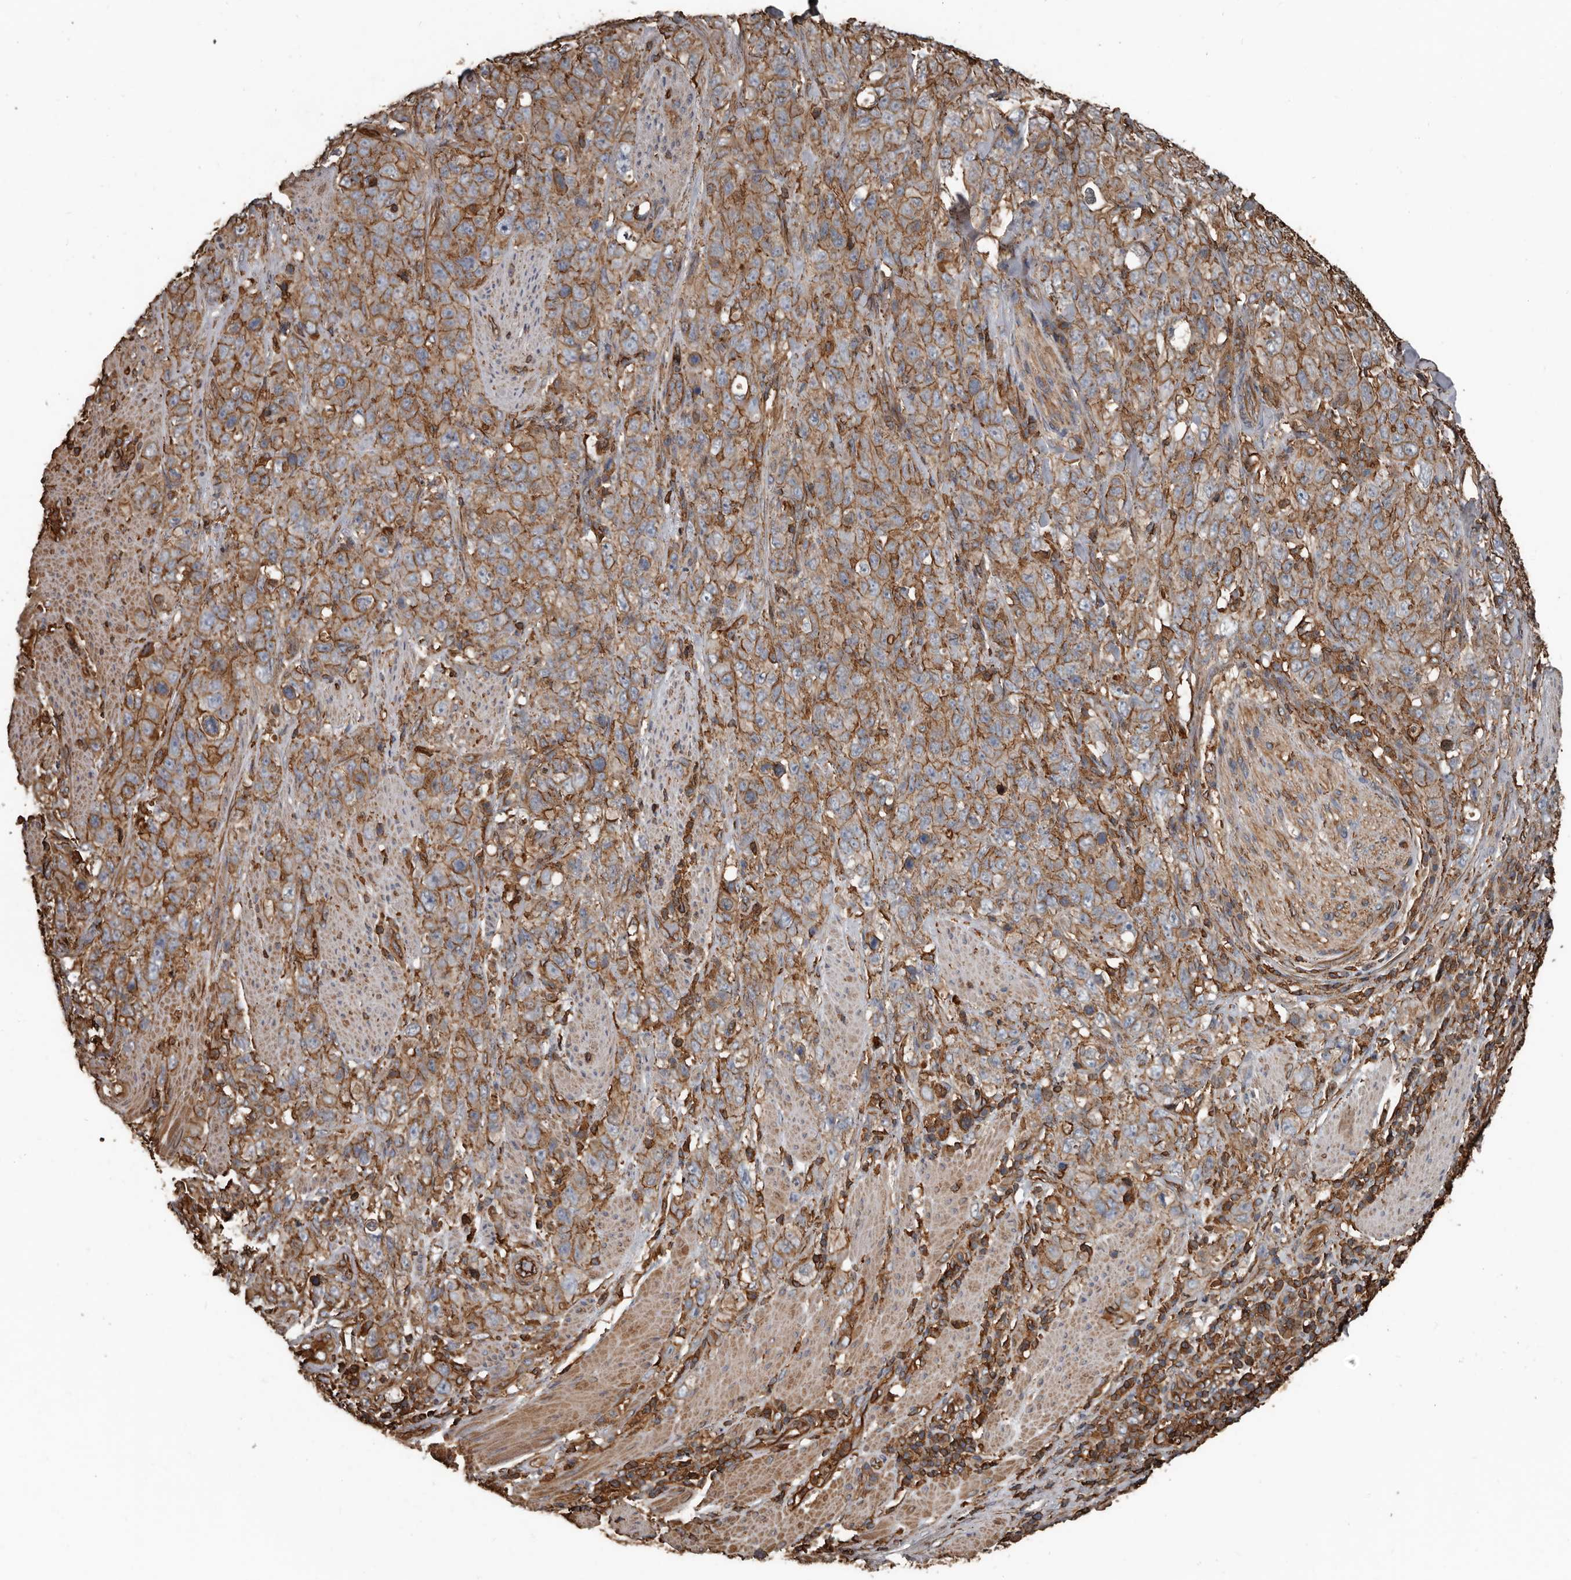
{"staining": {"intensity": "moderate", "quantity": ">75%", "location": "cytoplasmic/membranous"}, "tissue": "stomach cancer", "cell_type": "Tumor cells", "image_type": "cancer", "snomed": [{"axis": "morphology", "description": "Adenocarcinoma, NOS"}, {"axis": "topography", "description": "Stomach"}], "caption": "Immunohistochemical staining of stomach adenocarcinoma shows medium levels of moderate cytoplasmic/membranous expression in about >75% of tumor cells.", "gene": "DENND6B", "patient": {"sex": "male", "age": 48}}